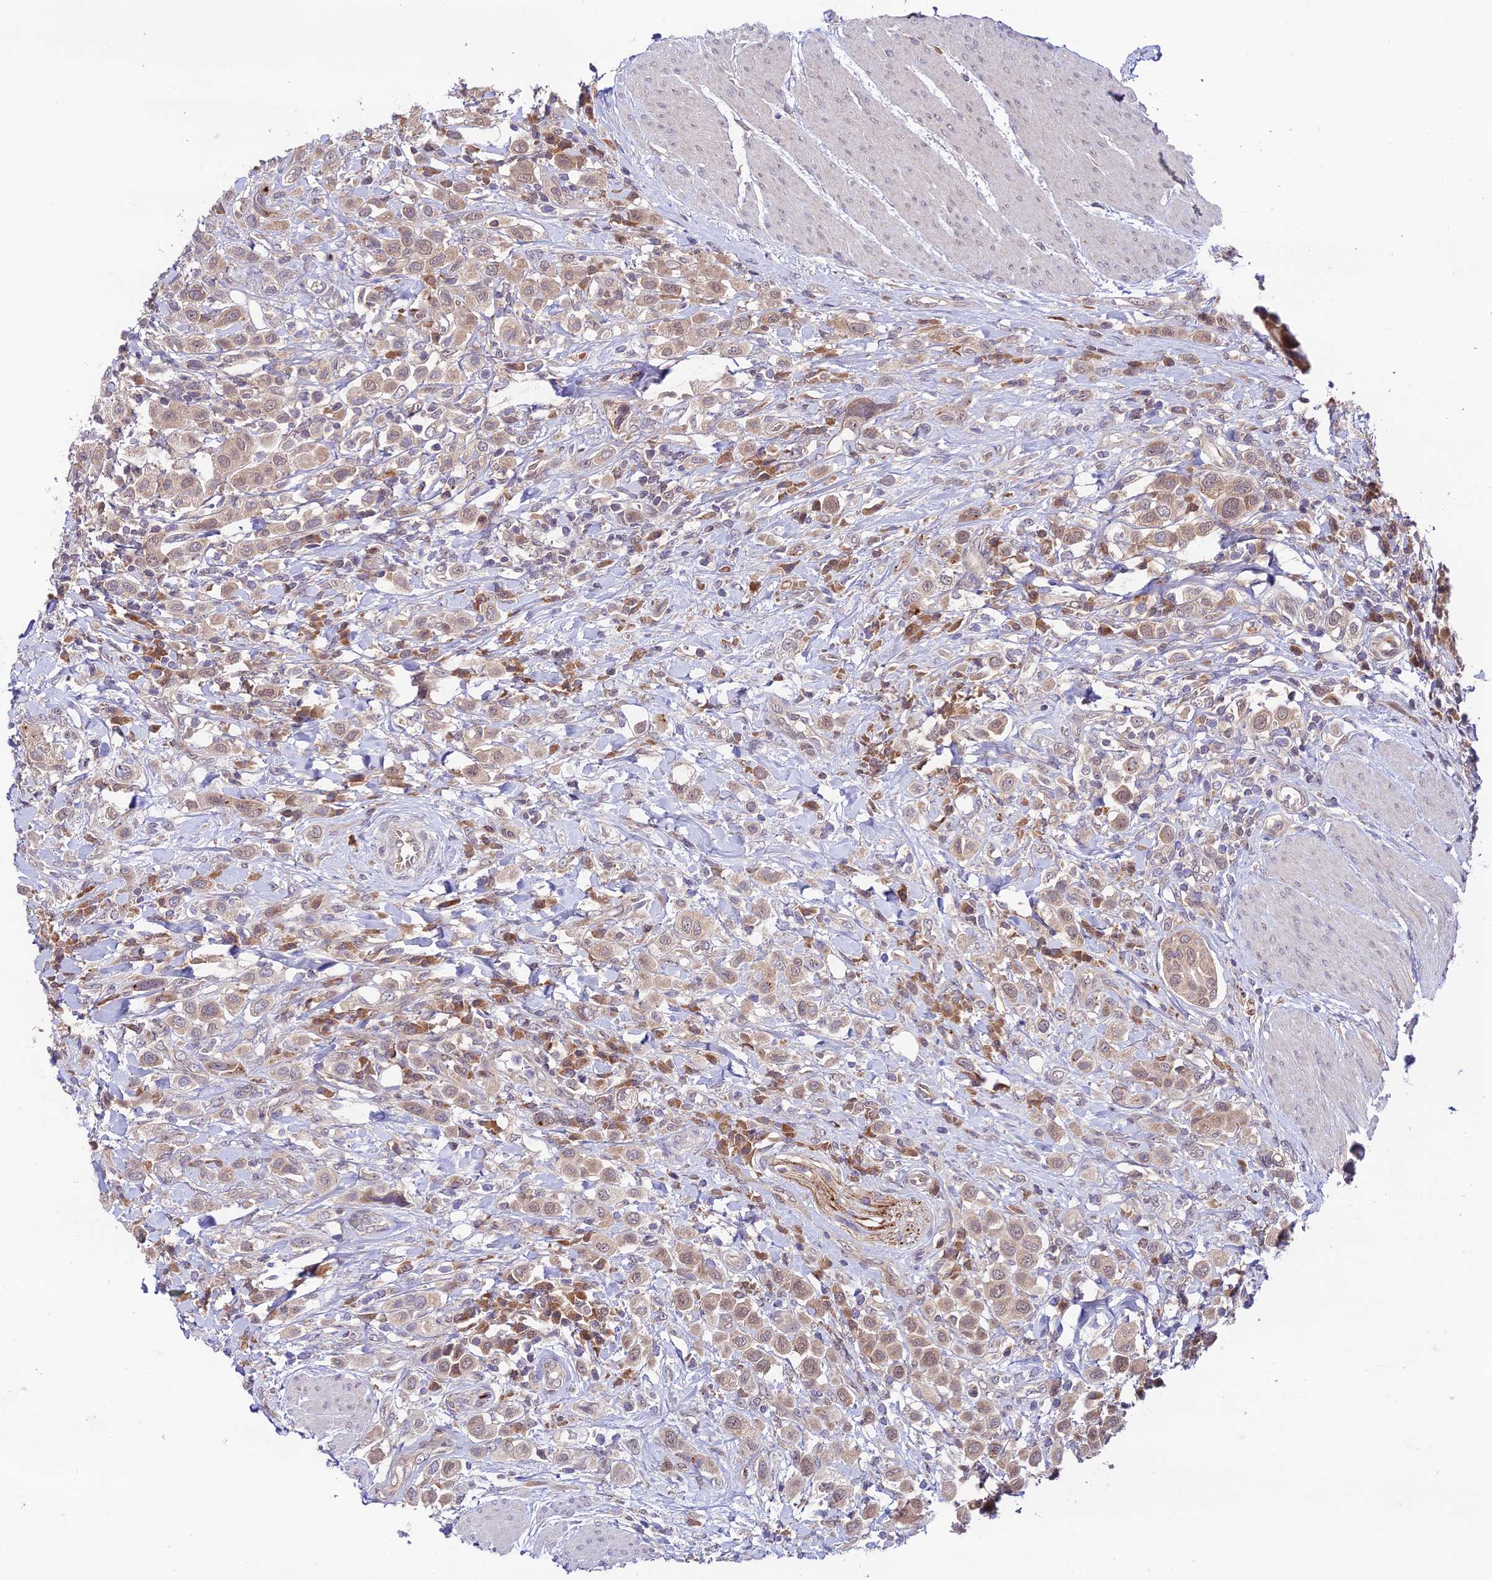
{"staining": {"intensity": "weak", "quantity": "25%-75%", "location": "cytoplasmic/membranous,nuclear"}, "tissue": "urothelial cancer", "cell_type": "Tumor cells", "image_type": "cancer", "snomed": [{"axis": "morphology", "description": "Urothelial carcinoma, High grade"}, {"axis": "topography", "description": "Urinary bladder"}], "caption": "Protein expression analysis of high-grade urothelial carcinoma displays weak cytoplasmic/membranous and nuclear staining in about 25%-75% of tumor cells.", "gene": "TRIM40", "patient": {"sex": "male", "age": 50}}